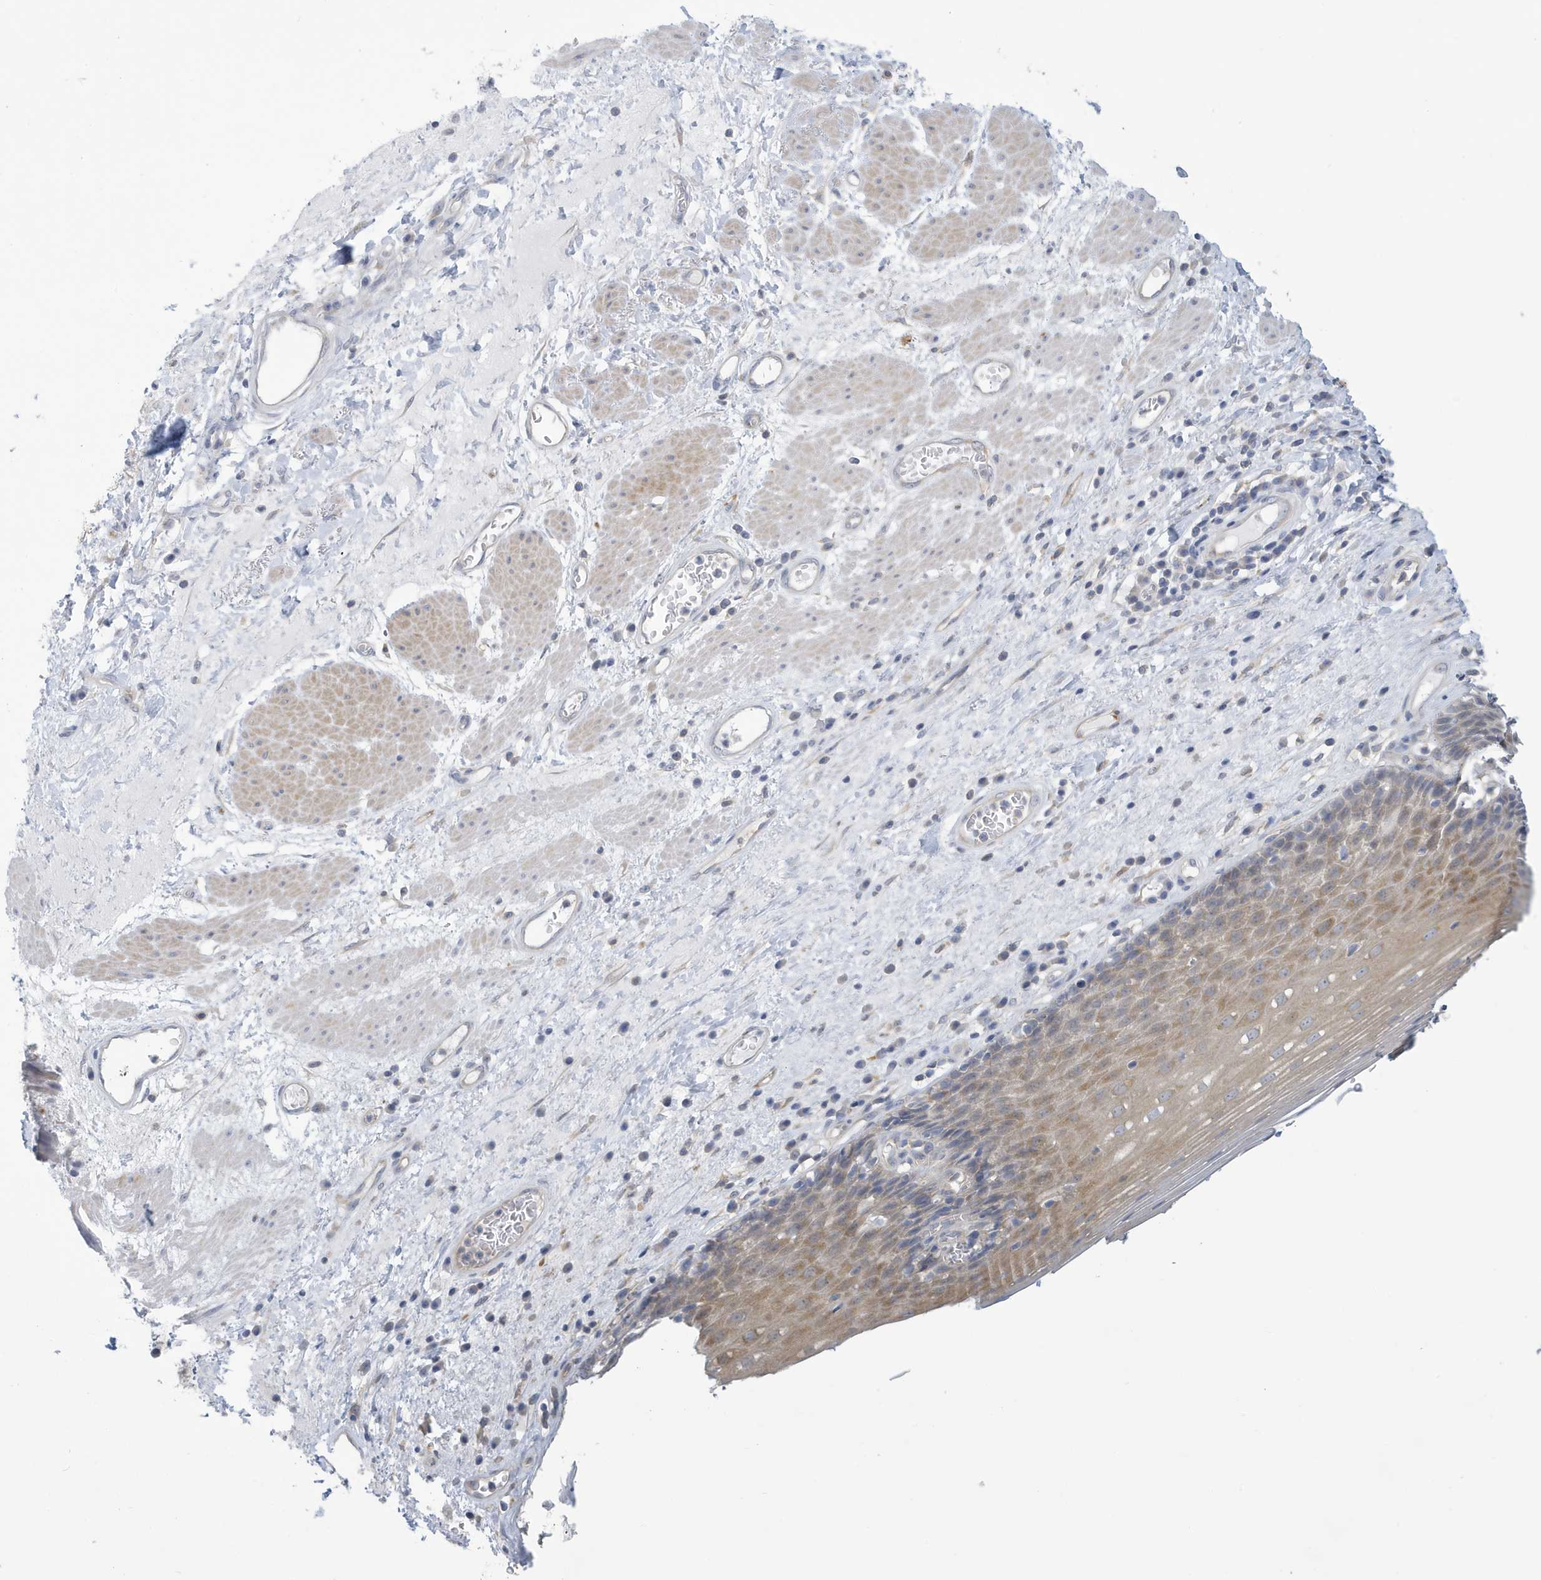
{"staining": {"intensity": "moderate", "quantity": ">75%", "location": "cytoplasmic/membranous"}, "tissue": "esophagus", "cell_type": "Squamous epithelial cells", "image_type": "normal", "snomed": [{"axis": "morphology", "description": "Normal tissue, NOS"}, {"axis": "topography", "description": "Esophagus"}], "caption": "Esophagus stained with DAB immunohistochemistry exhibits medium levels of moderate cytoplasmic/membranous staining in about >75% of squamous epithelial cells.", "gene": "VTA1", "patient": {"sex": "male", "age": 62}}